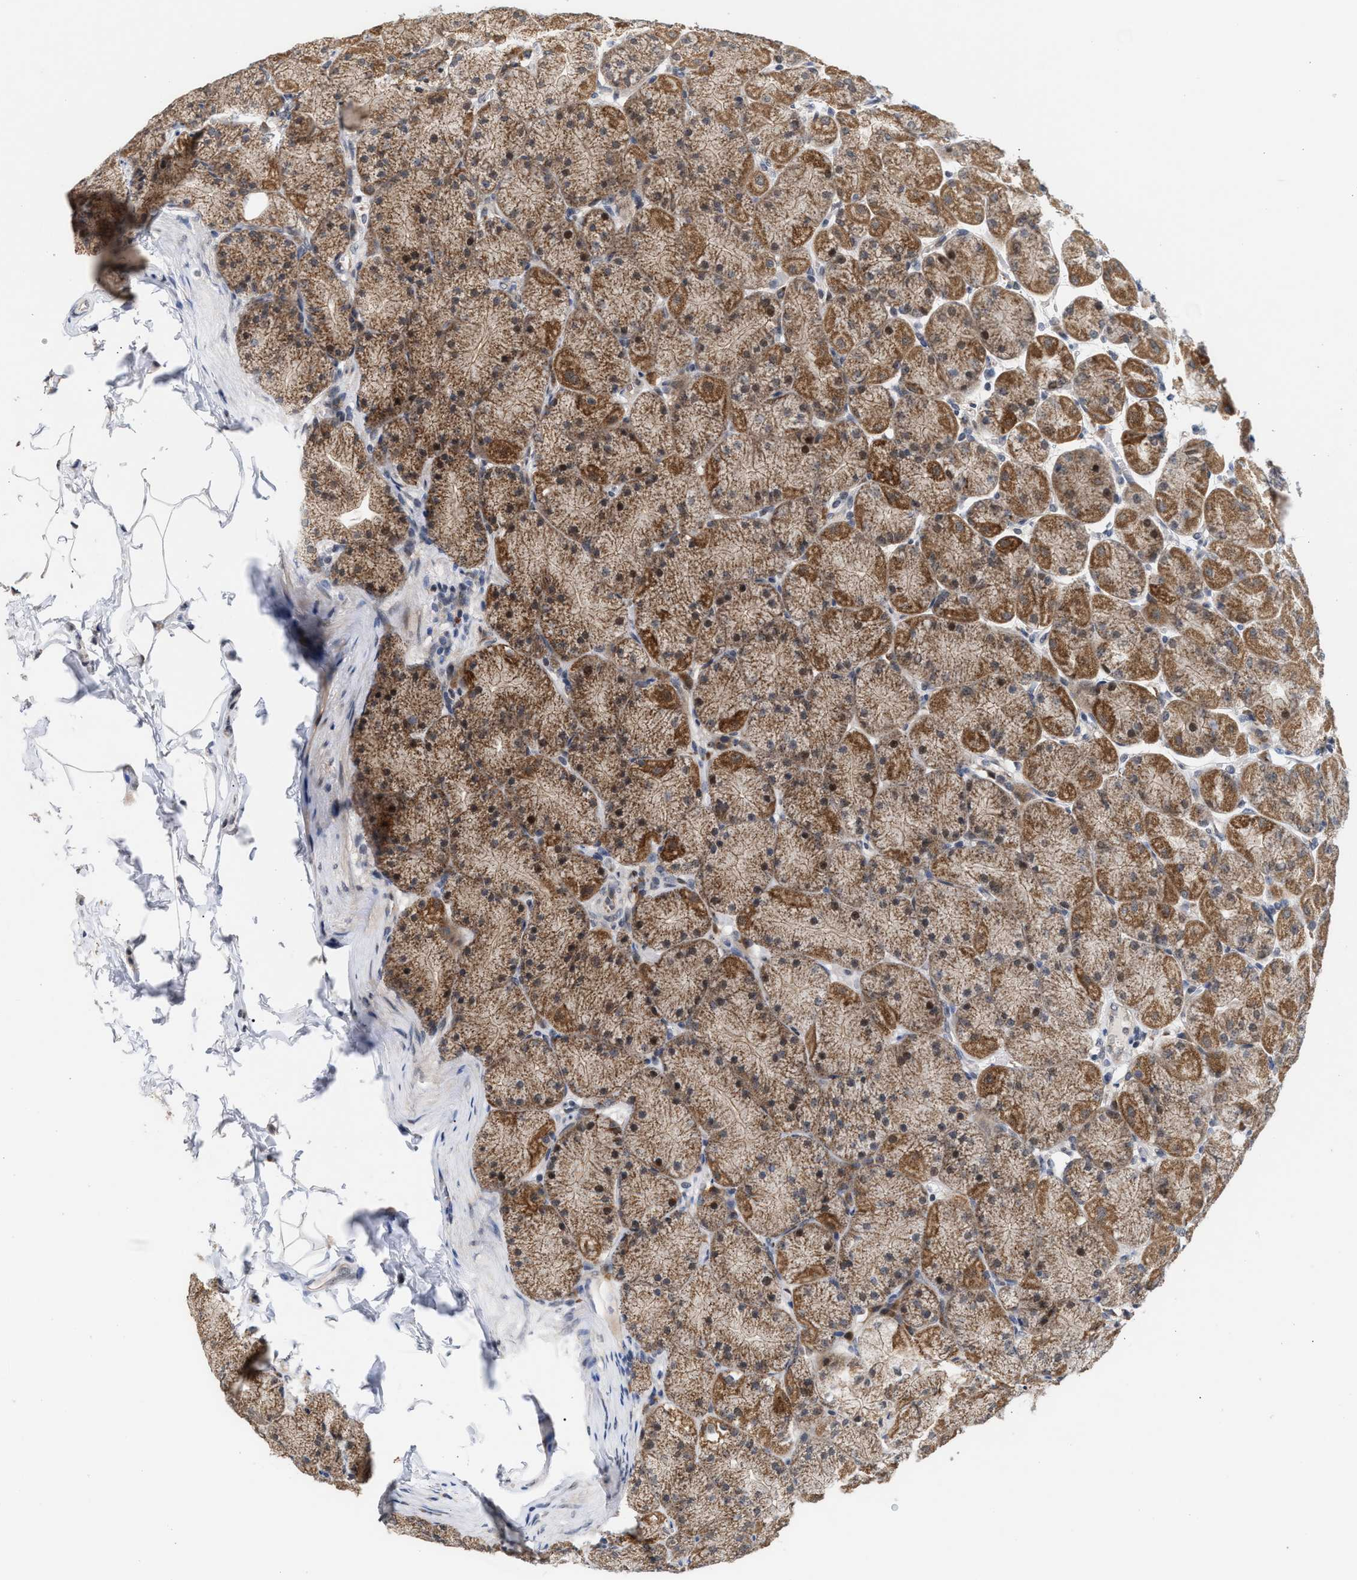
{"staining": {"intensity": "moderate", "quantity": ">75%", "location": "cytoplasmic/membranous"}, "tissue": "stomach", "cell_type": "Glandular cells", "image_type": "normal", "snomed": [{"axis": "morphology", "description": "Normal tissue, NOS"}, {"axis": "topography", "description": "Stomach, upper"}], "caption": "Immunohistochemical staining of benign human stomach displays >75% levels of moderate cytoplasmic/membranous protein staining in about >75% of glandular cells. Using DAB (brown) and hematoxylin (blue) stains, captured at high magnification using brightfield microscopy.", "gene": "MKNK2", "patient": {"sex": "female", "age": 56}}